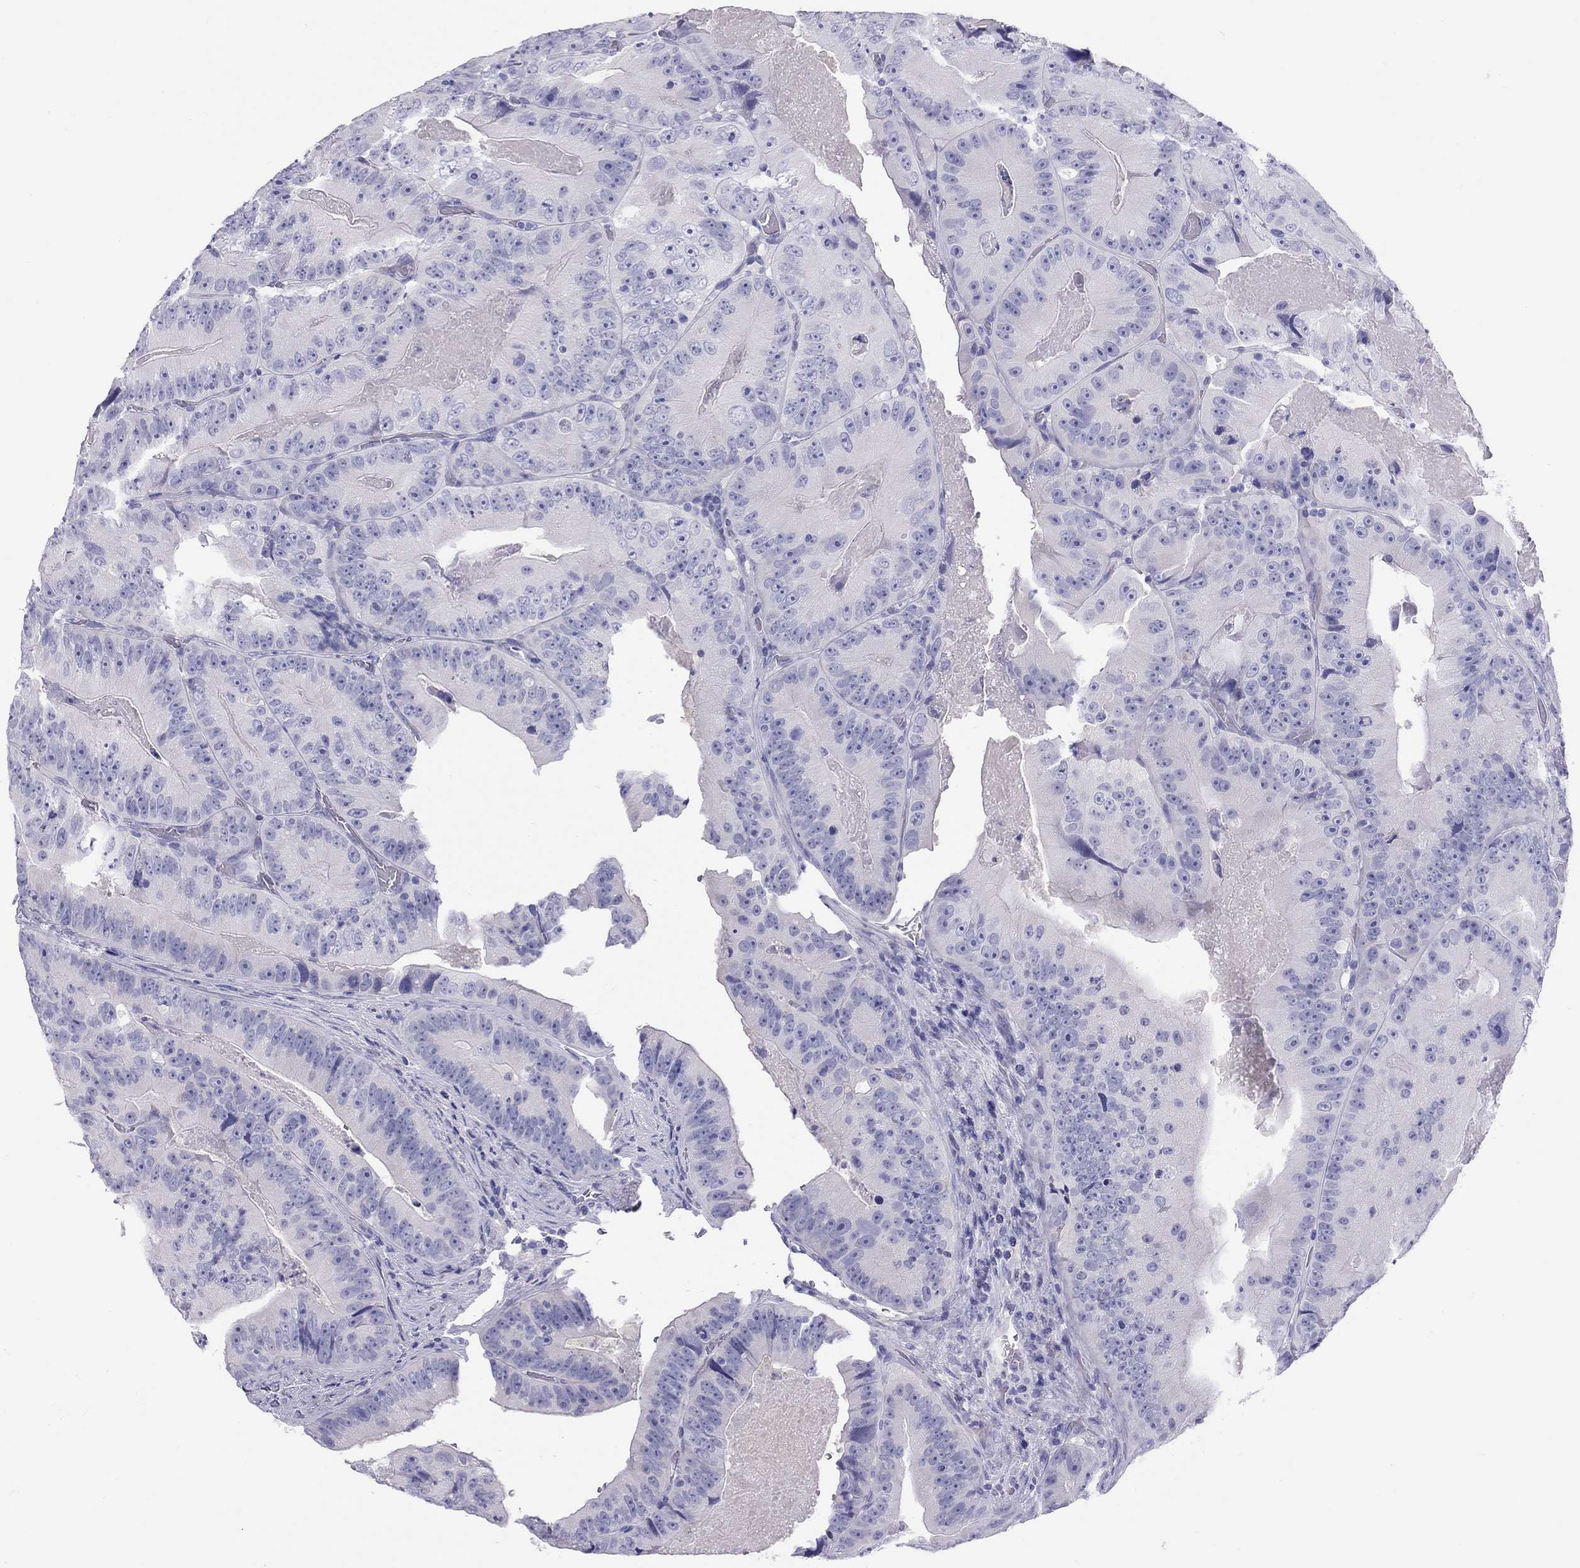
{"staining": {"intensity": "negative", "quantity": "none", "location": "none"}, "tissue": "colorectal cancer", "cell_type": "Tumor cells", "image_type": "cancer", "snomed": [{"axis": "morphology", "description": "Adenocarcinoma, NOS"}, {"axis": "topography", "description": "Colon"}], "caption": "Immunohistochemistry photomicrograph of adenocarcinoma (colorectal) stained for a protein (brown), which displays no staining in tumor cells.", "gene": "PSMB11", "patient": {"sex": "female", "age": 86}}